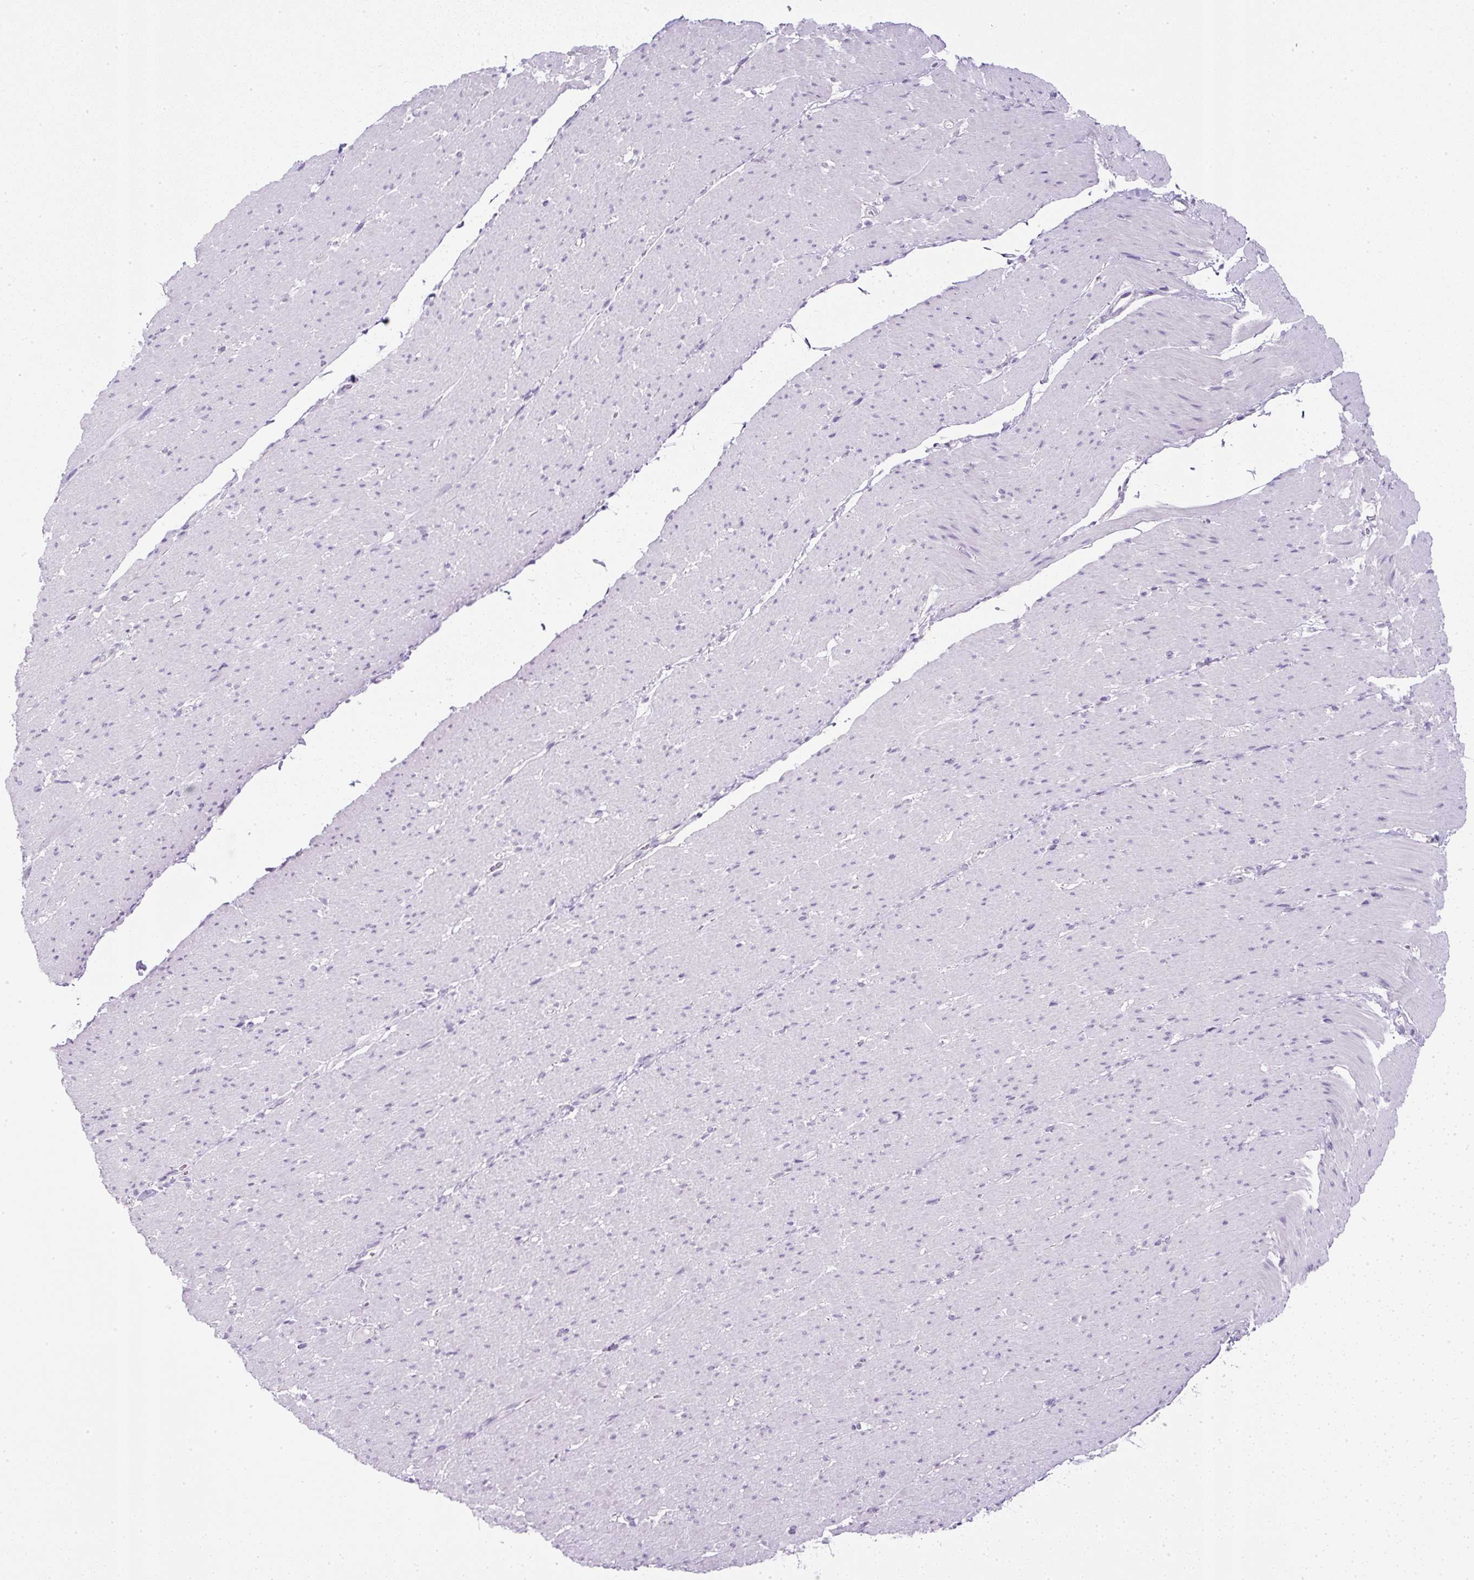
{"staining": {"intensity": "negative", "quantity": "none", "location": "none"}, "tissue": "smooth muscle", "cell_type": "Smooth muscle cells", "image_type": "normal", "snomed": [{"axis": "morphology", "description": "Normal tissue, NOS"}, {"axis": "topography", "description": "Smooth muscle"}, {"axis": "topography", "description": "Rectum"}], "caption": "Smooth muscle cells are negative for protein expression in unremarkable human smooth muscle. (DAB (3,3'-diaminobenzidine) immunohistochemistry (IHC), high magnification).", "gene": "COL9A2", "patient": {"sex": "male", "age": 53}}